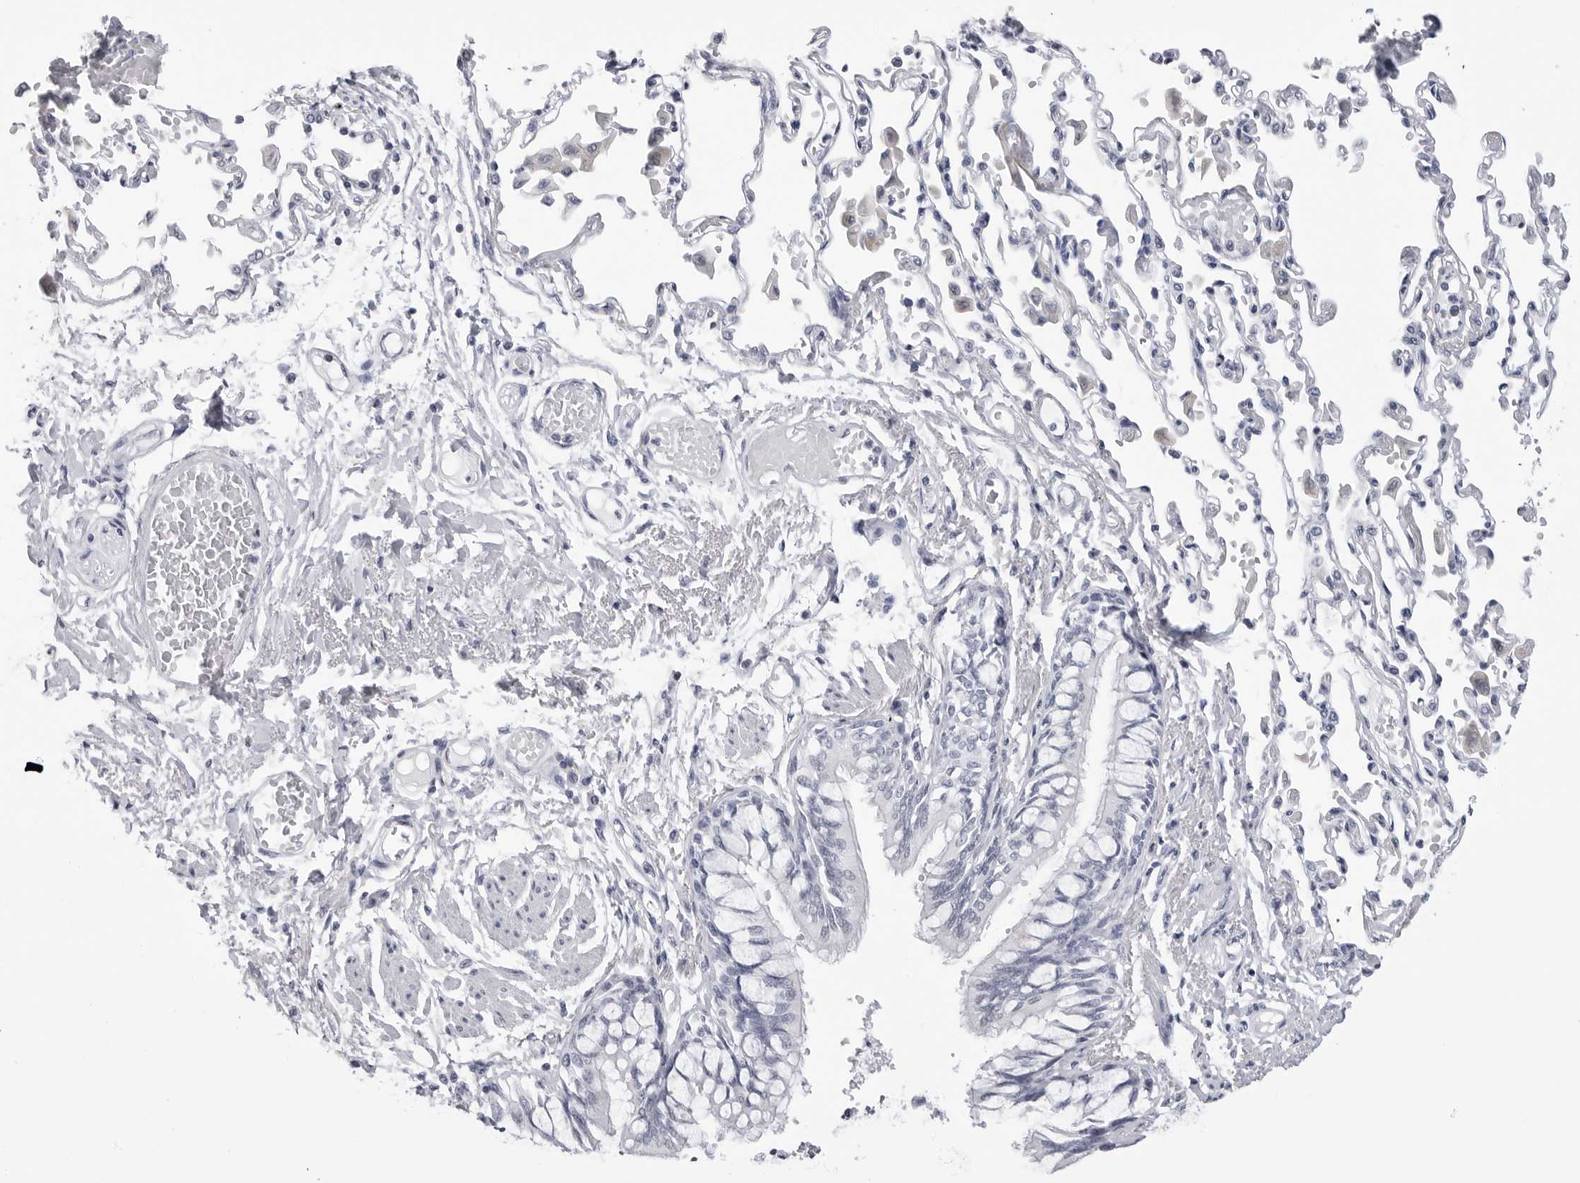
{"staining": {"intensity": "negative", "quantity": "none", "location": "none"}, "tissue": "bronchus", "cell_type": "Respiratory epithelial cells", "image_type": "normal", "snomed": [{"axis": "morphology", "description": "Normal tissue, NOS"}, {"axis": "topography", "description": "Cartilage tissue"}, {"axis": "topography", "description": "Bronchus"}, {"axis": "topography", "description": "Lung"}], "caption": "This photomicrograph is of benign bronchus stained with immunohistochemistry to label a protein in brown with the nuclei are counter-stained blue. There is no positivity in respiratory epithelial cells.", "gene": "PGA3", "patient": {"sex": "female", "age": 49}}